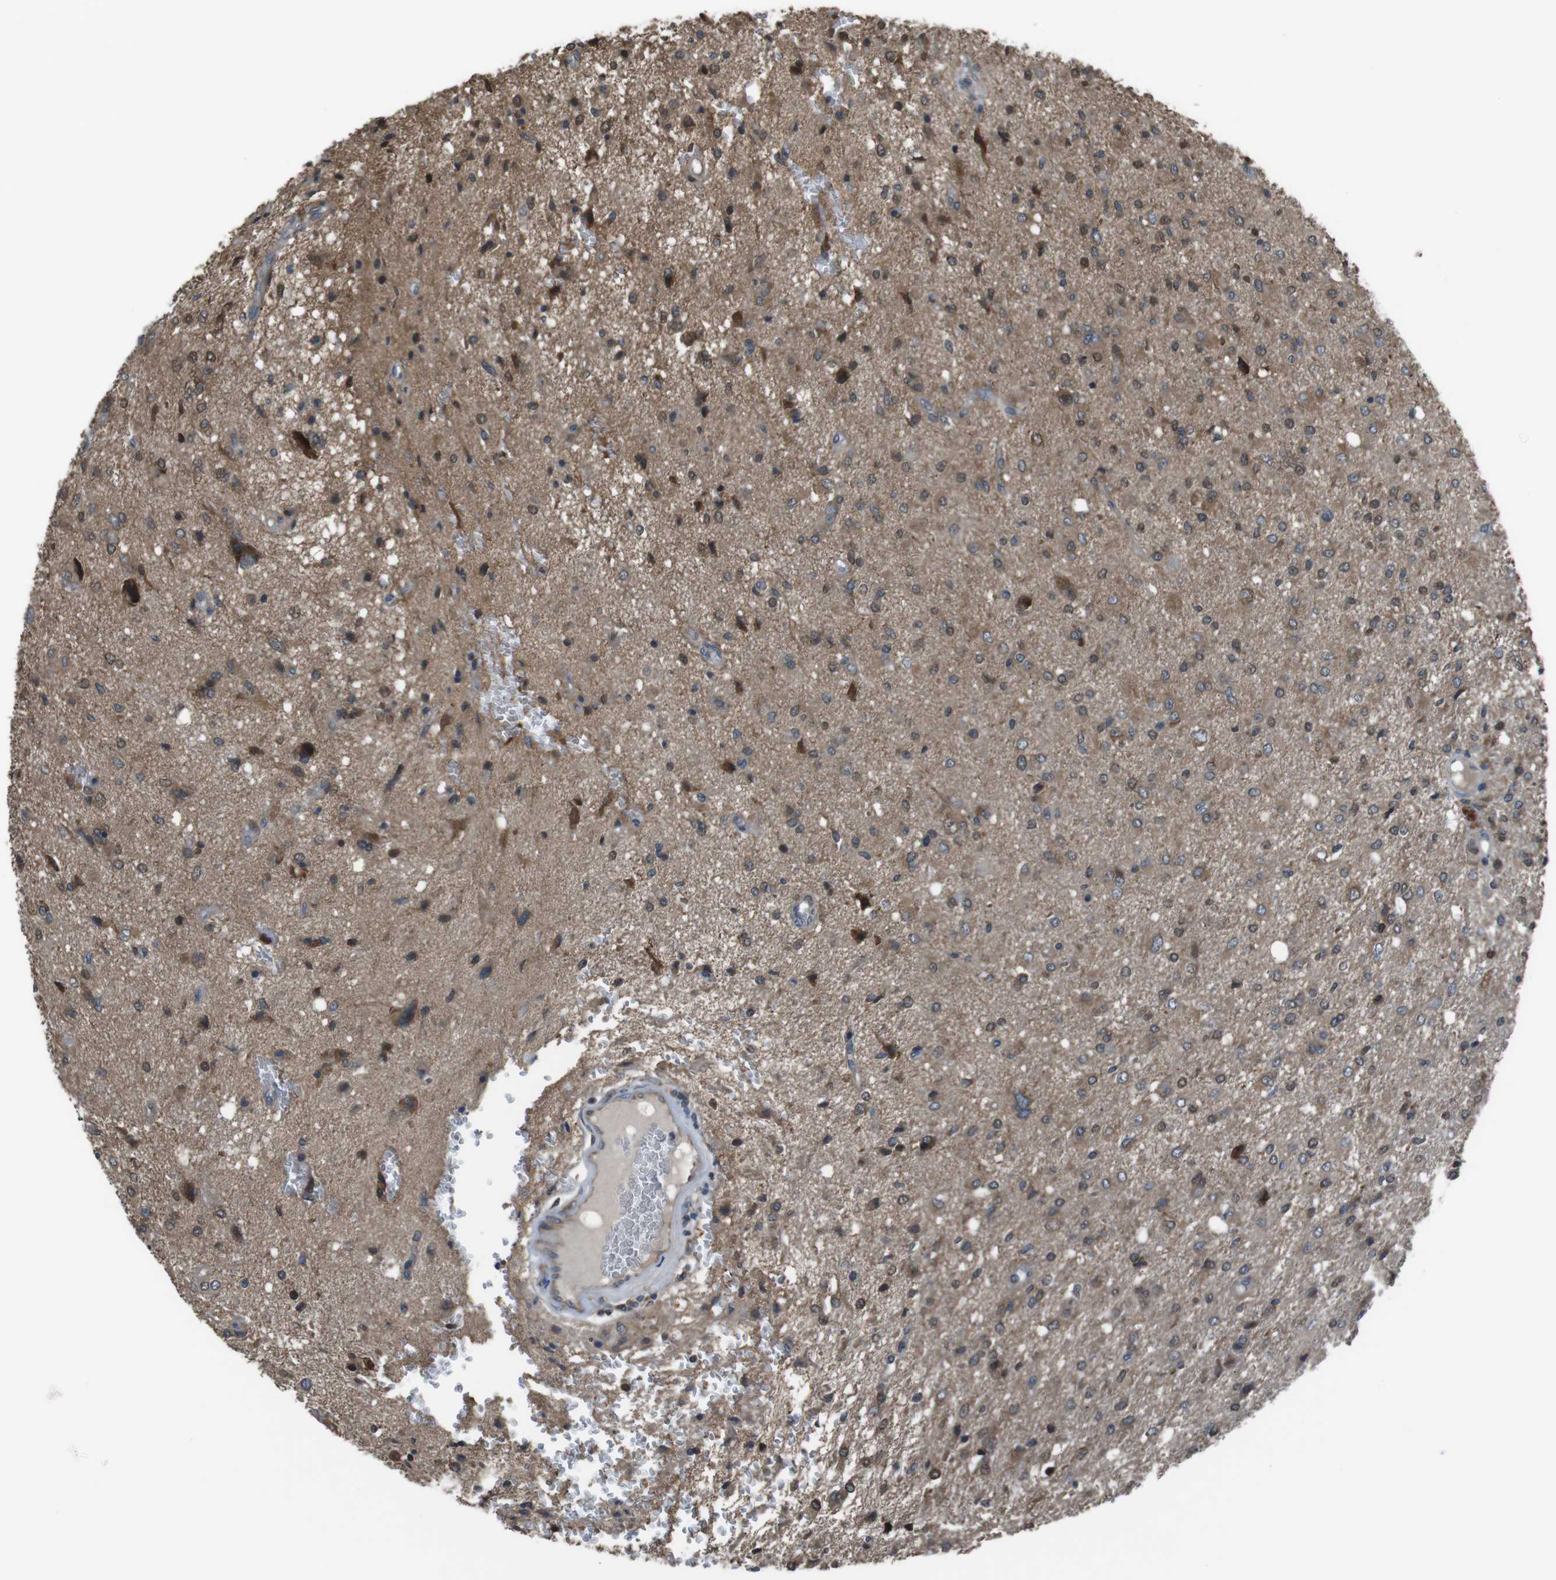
{"staining": {"intensity": "moderate", "quantity": ">75%", "location": "cytoplasmic/membranous"}, "tissue": "glioma", "cell_type": "Tumor cells", "image_type": "cancer", "snomed": [{"axis": "morphology", "description": "Glioma, malignant, High grade"}, {"axis": "topography", "description": "Brain"}], "caption": "A brown stain shows moderate cytoplasmic/membranous expression of a protein in glioma tumor cells.", "gene": "SSR3", "patient": {"sex": "female", "age": 59}}